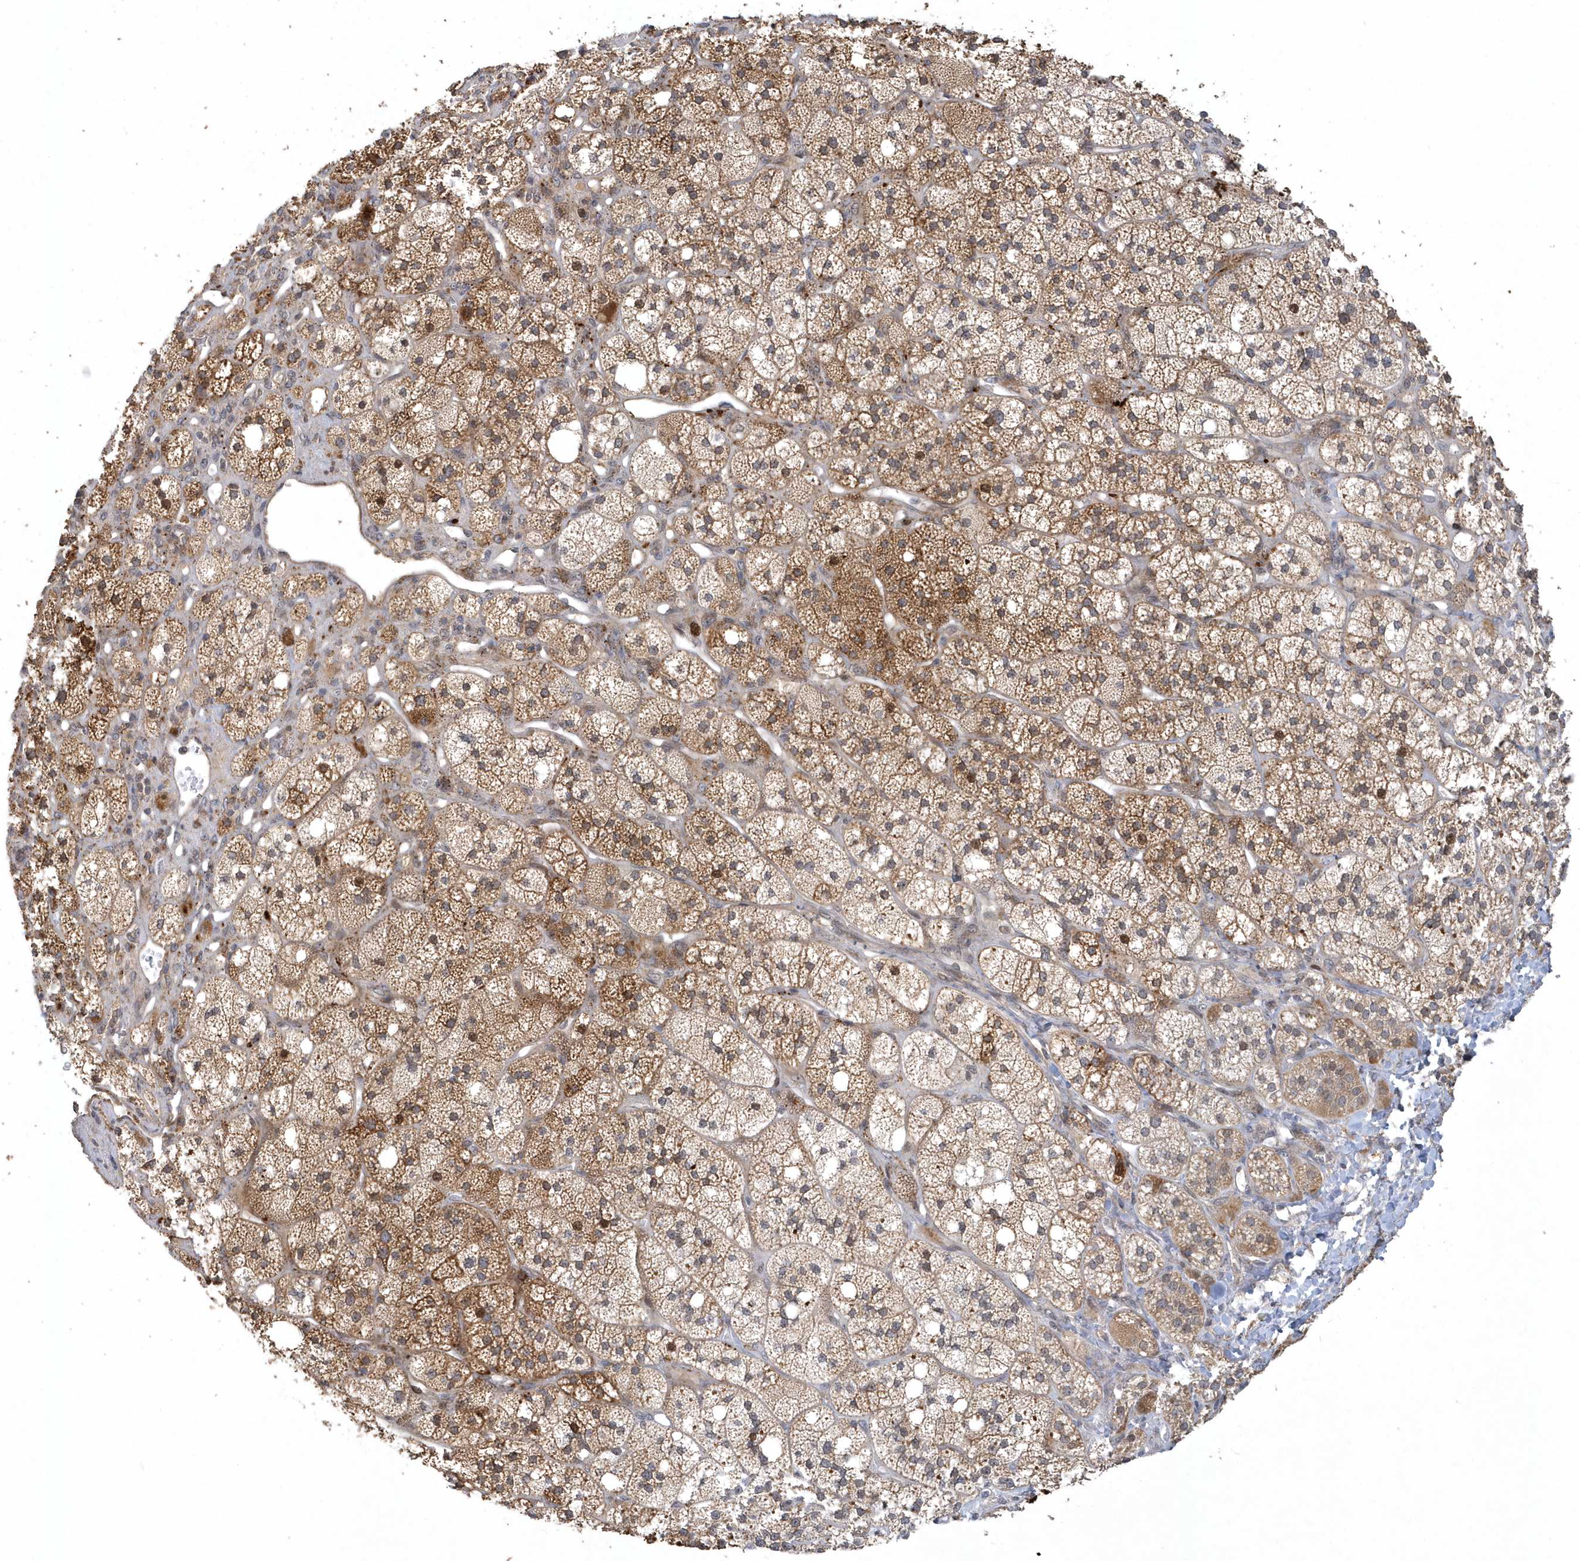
{"staining": {"intensity": "strong", "quantity": "25%-75%", "location": "cytoplasmic/membranous"}, "tissue": "adrenal gland", "cell_type": "Glandular cells", "image_type": "normal", "snomed": [{"axis": "morphology", "description": "Normal tissue, NOS"}, {"axis": "topography", "description": "Adrenal gland"}], "caption": "IHC histopathology image of normal adrenal gland stained for a protein (brown), which exhibits high levels of strong cytoplasmic/membranous positivity in about 25%-75% of glandular cells.", "gene": "TRAIP", "patient": {"sex": "male", "age": 61}}